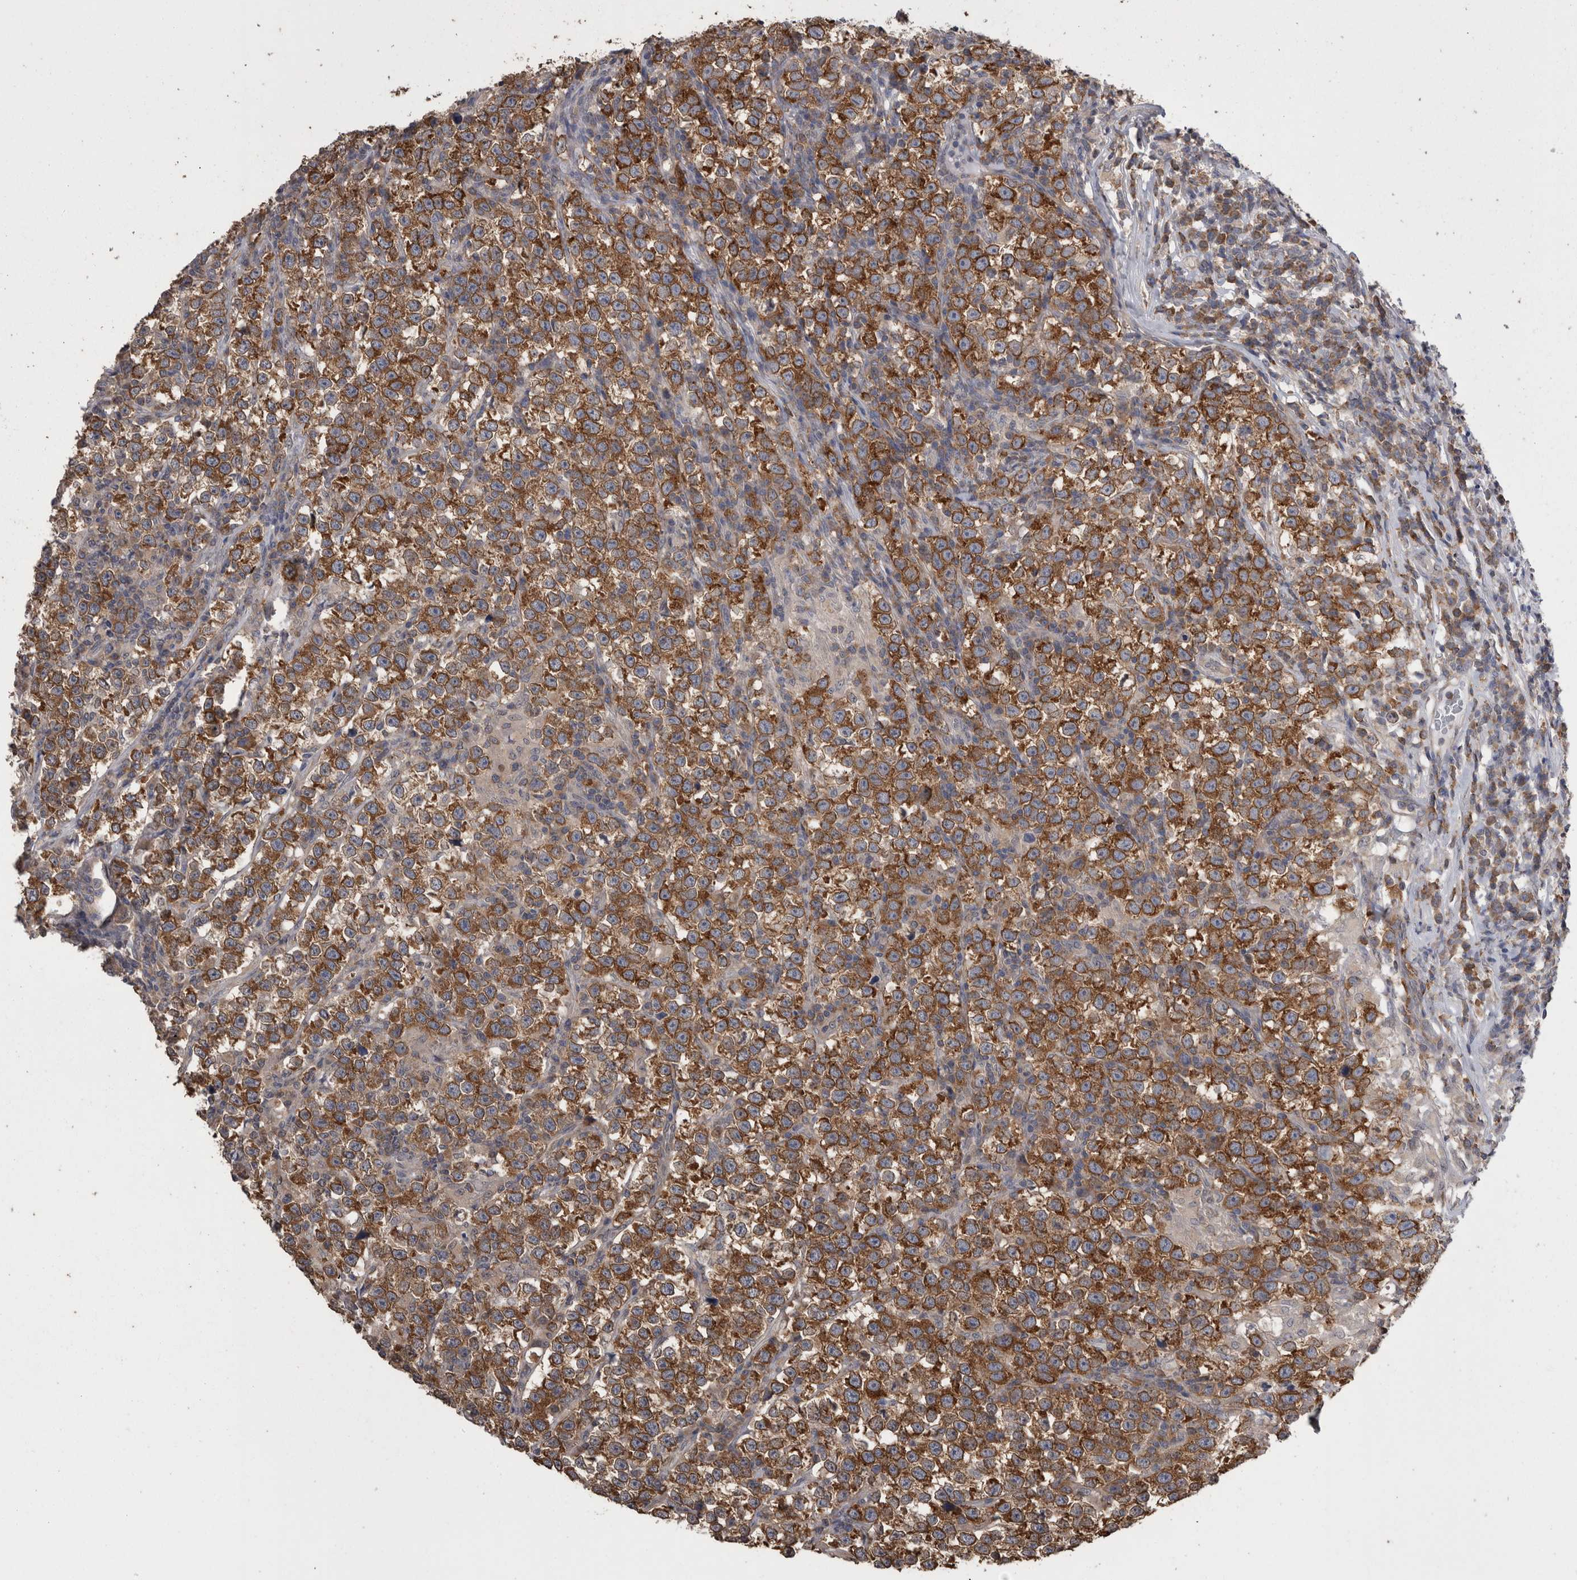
{"staining": {"intensity": "strong", "quantity": ">75%", "location": "cytoplasmic/membranous"}, "tissue": "testis cancer", "cell_type": "Tumor cells", "image_type": "cancer", "snomed": [{"axis": "morphology", "description": "Normal tissue, NOS"}, {"axis": "morphology", "description": "Seminoma, NOS"}, {"axis": "topography", "description": "Testis"}], "caption": "The micrograph reveals a brown stain indicating the presence of a protein in the cytoplasmic/membranous of tumor cells in testis seminoma. Nuclei are stained in blue.", "gene": "DDX6", "patient": {"sex": "male", "age": 43}}